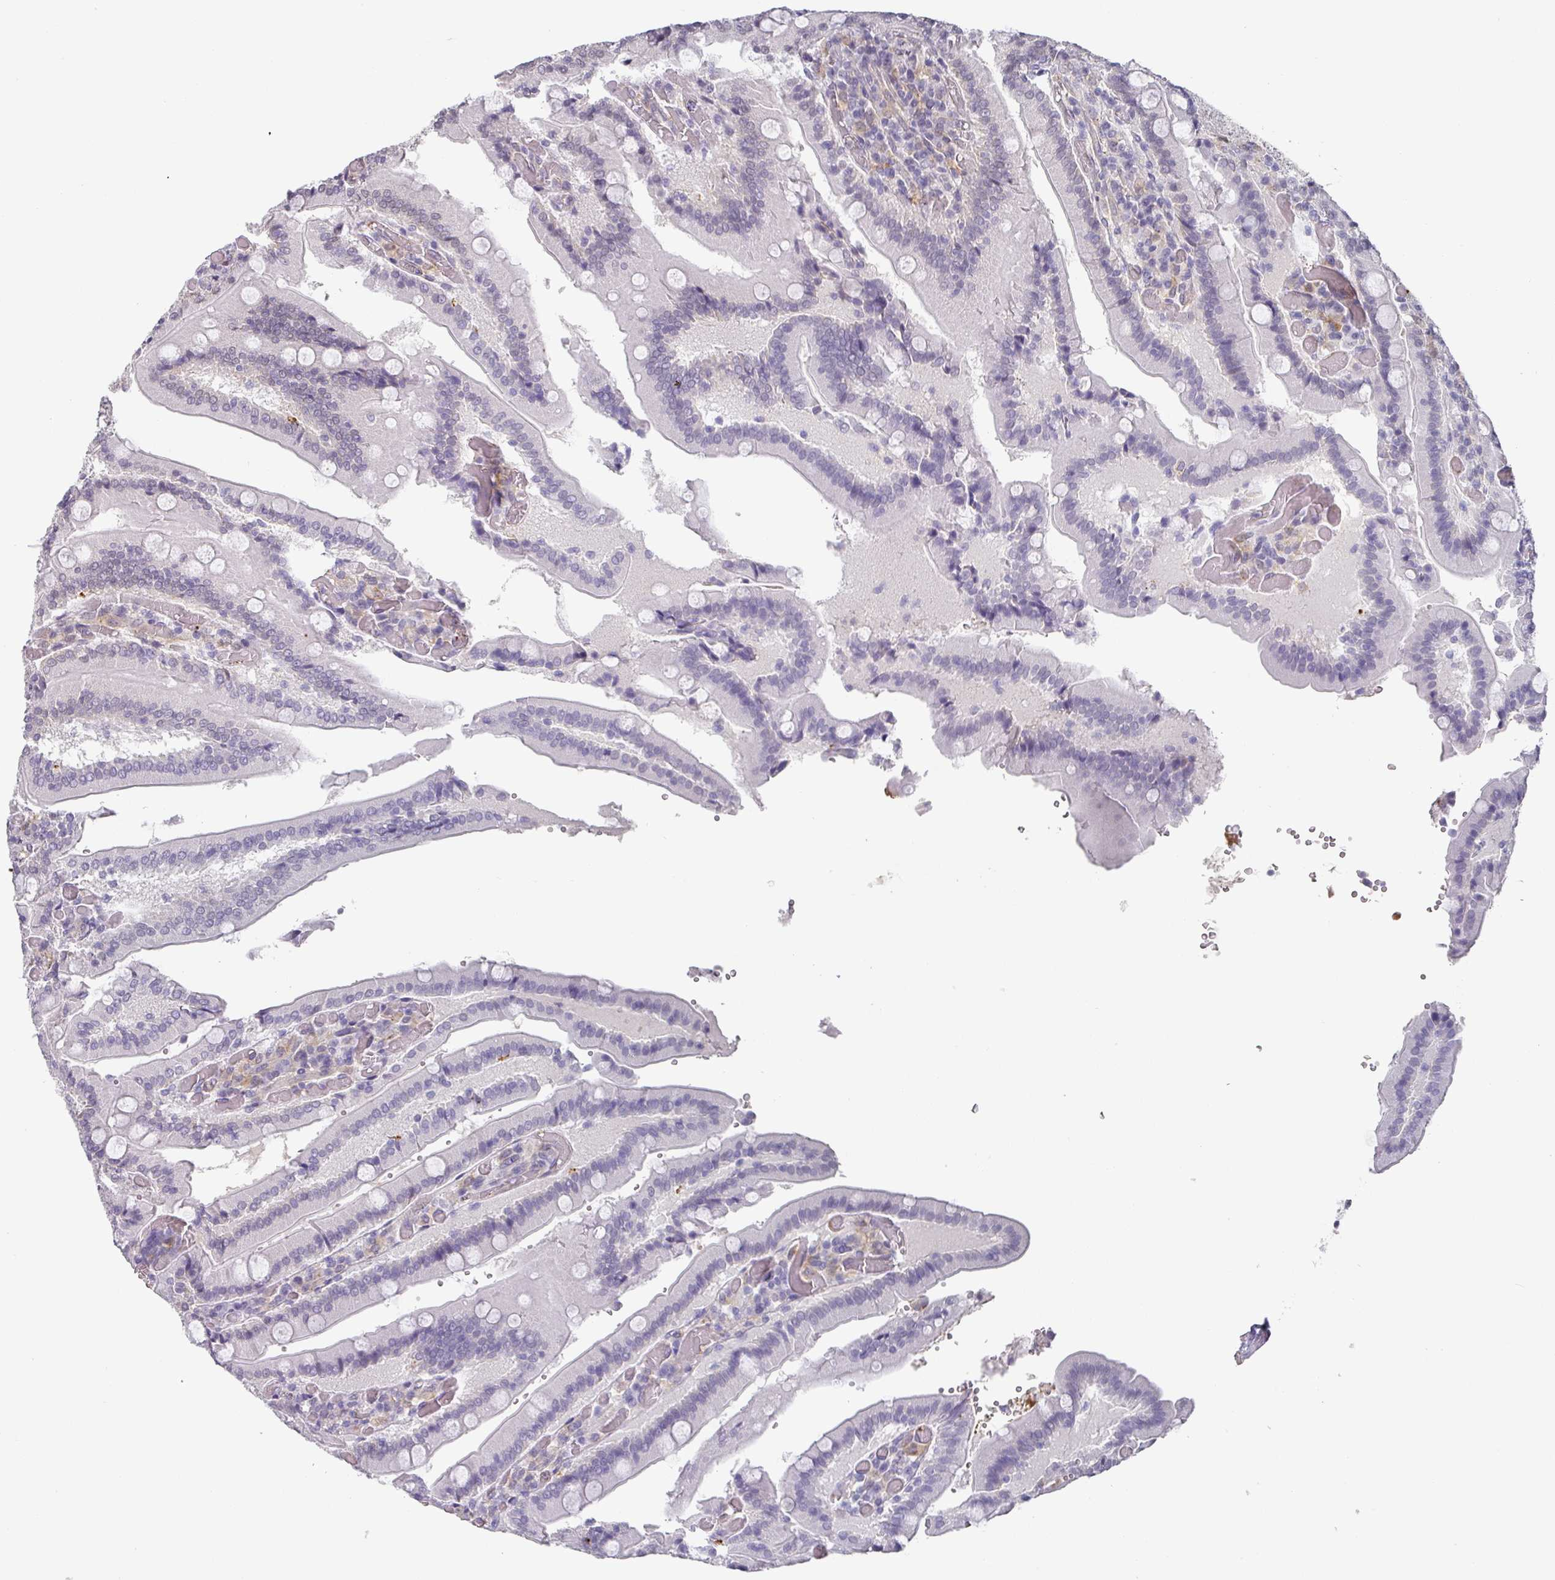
{"staining": {"intensity": "negative", "quantity": "none", "location": "none"}, "tissue": "duodenum", "cell_type": "Glandular cells", "image_type": "normal", "snomed": [{"axis": "morphology", "description": "Normal tissue, NOS"}, {"axis": "topography", "description": "Duodenum"}], "caption": "The micrograph exhibits no staining of glandular cells in unremarkable duodenum.", "gene": "C1QB", "patient": {"sex": "female", "age": 62}}